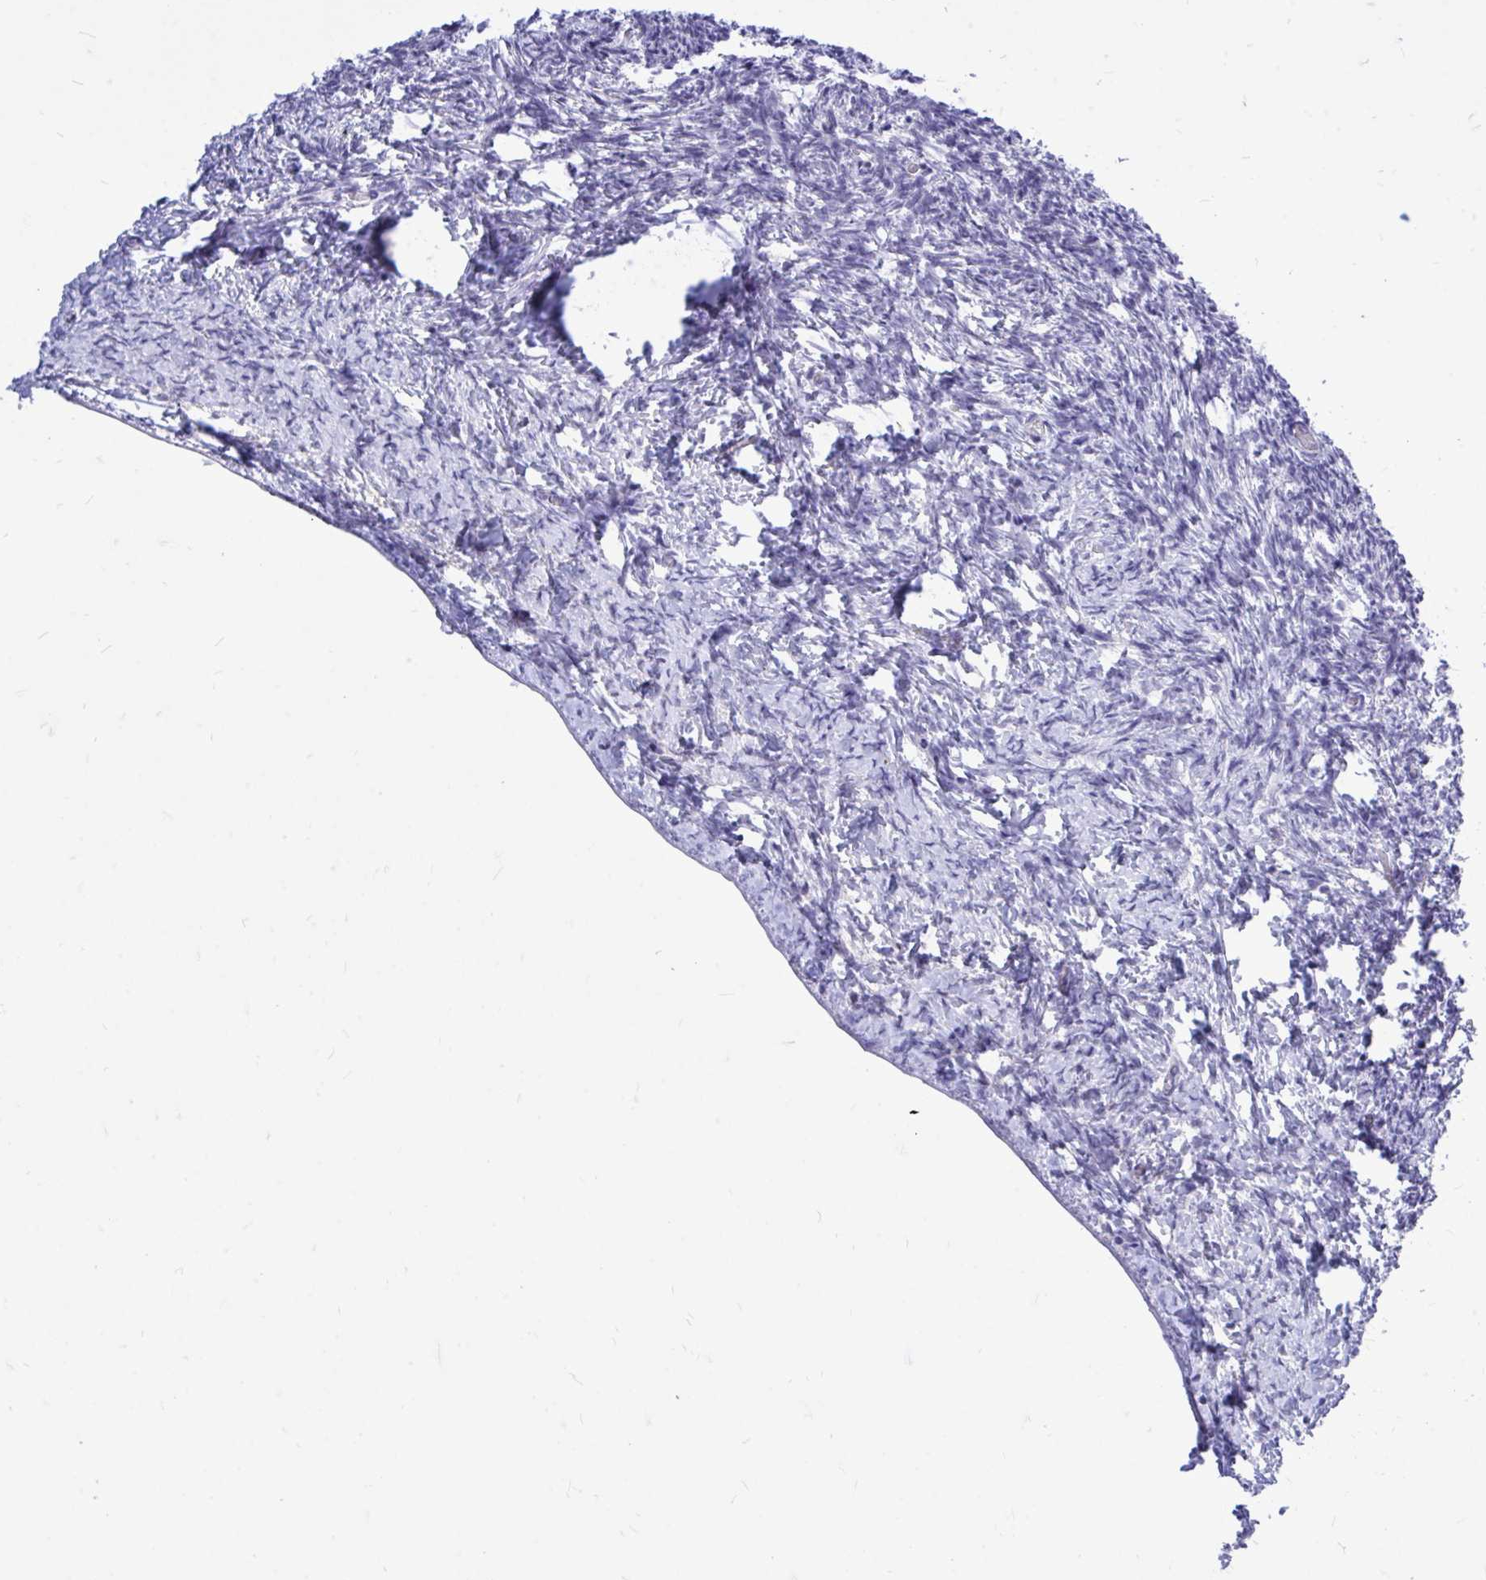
{"staining": {"intensity": "negative", "quantity": "none", "location": "none"}, "tissue": "ovary", "cell_type": "Ovarian stroma cells", "image_type": "normal", "snomed": [{"axis": "morphology", "description": "Normal tissue, NOS"}, {"axis": "topography", "description": "Ovary"}], "caption": "Ovarian stroma cells are negative for brown protein staining in unremarkable ovary. (IHC, brightfield microscopy, high magnification).", "gene": "ZBTB25", "patient": {"sex": "female", "age": 39}}